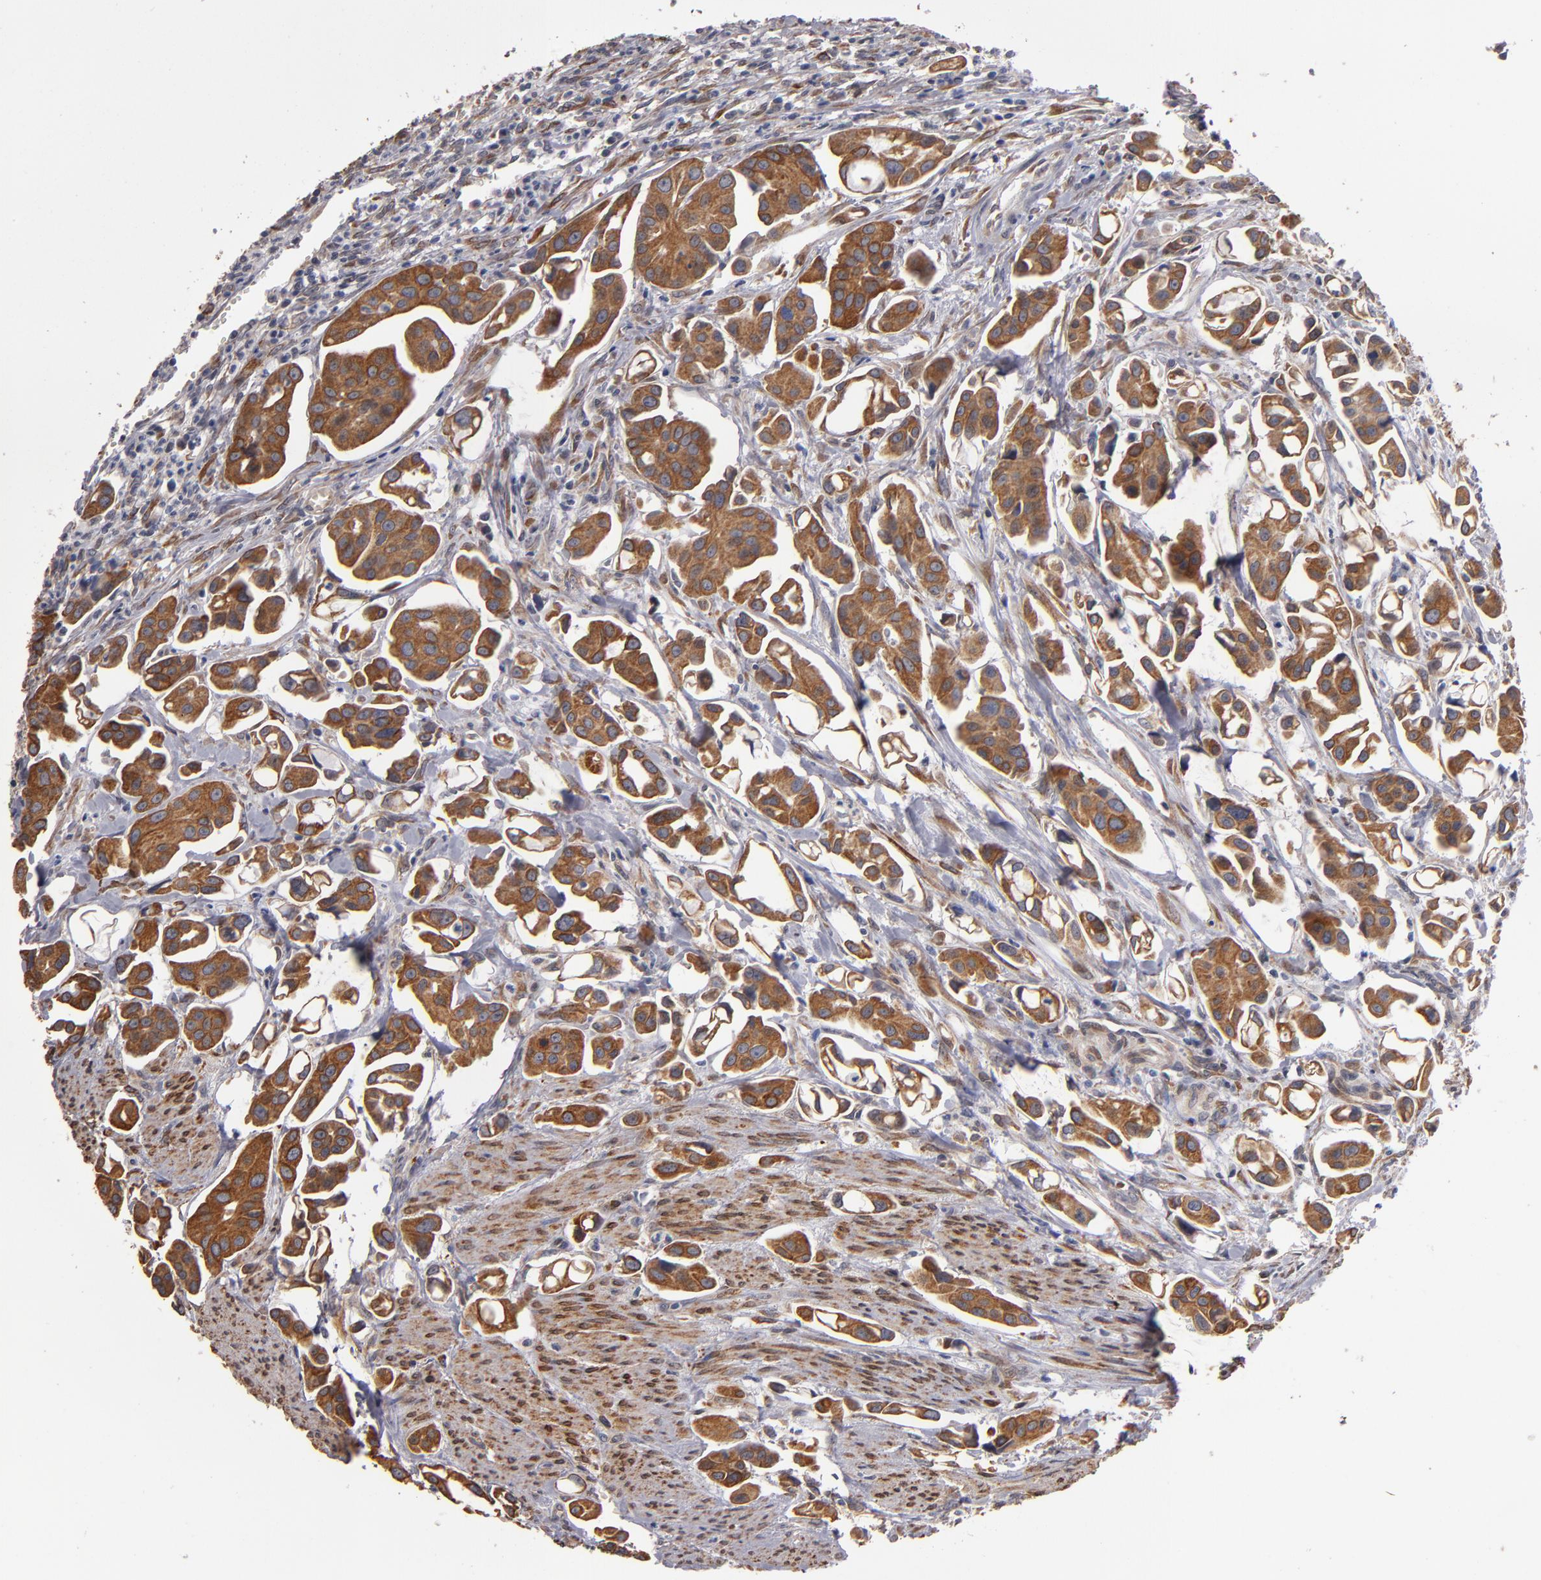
{"staining": {"intensity": "moderate", "quantity": ">75%", "location": "cytoplasmic/membranous"}, "tissue": "urothelial cancer", "cell_type": "Tumor cells", "image_type": "cancer", "snomed": [{"axis": "morphology", "description": "Urothelial carcinoma, High grade"}, {"axis": "topography", "description": "Urinary bladder"}], "caption": "High-power microscopy captured an IHC photomicrograph of high-grade urothelial carcinoma, revealing moderate cytoplasmic/membranous positivity in about >75% of tumor cells.", "gene": "PGRMC1", "patient": {"sex": "male", "age": 66}}